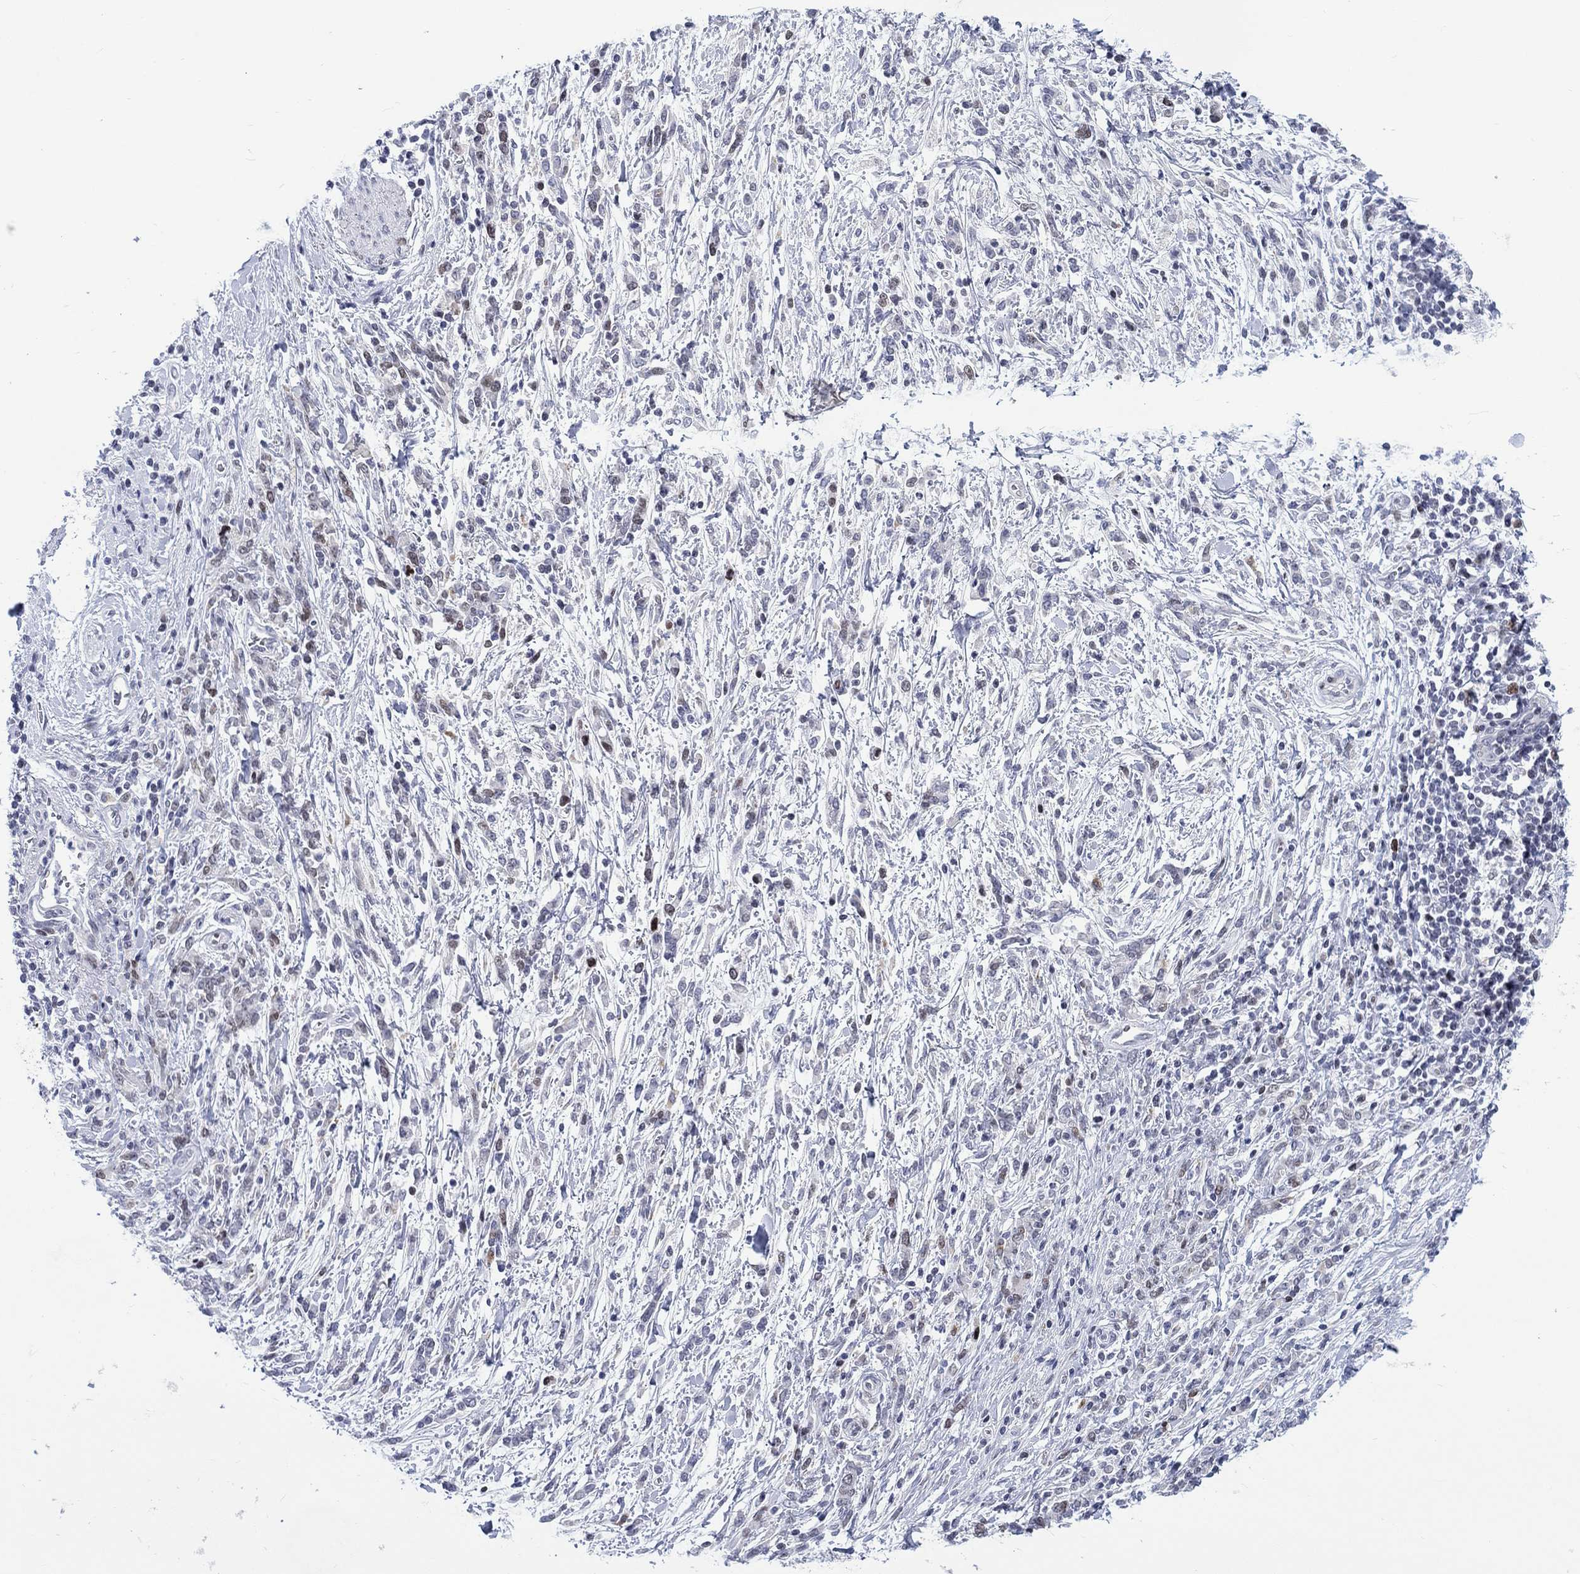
{"staining": {"intensity": "negative", "quantity": "none", "location": "none"}, "tissue": "stomach cancer", "cell_type": "Tumor cells", "image_type": "cancer", "snomed": [{"axis": "morphology", "description": "Adenocarcinoma, NOS"}, {"axis": "topography", "description": "Stomach"}], "caption": "IHC of human stomach cancer reveals no positivity in tumor cells.", "gene": "CDCA2", "patient": {"sex": "female", "age": 57}}